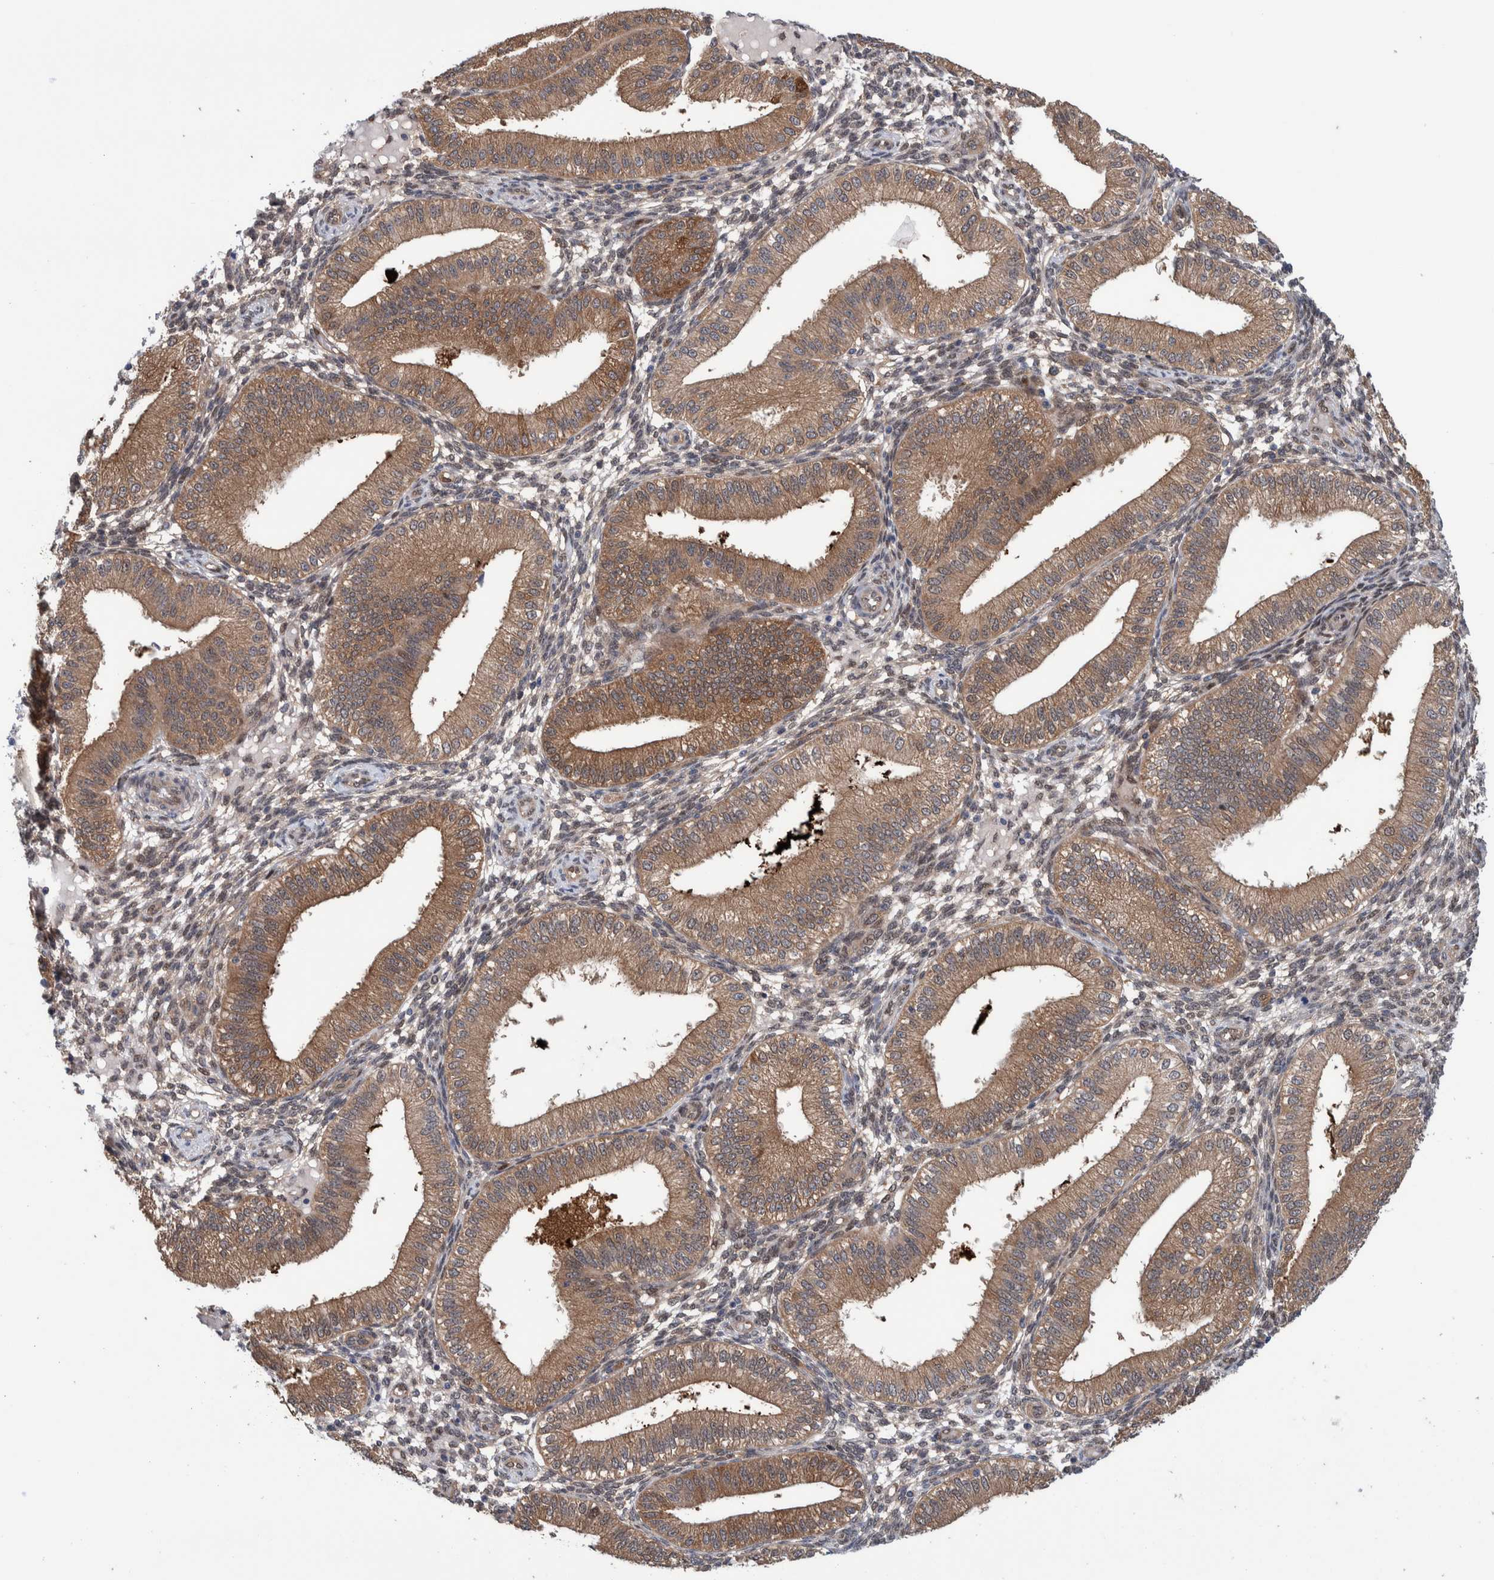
{"staining": {"intensity": "weak", "quantity": "<25%", "location": "cytoplasmic/membranous"}, "tissue": "endometrium", "cell_type": "Cells in endometrial stroma", "image_type": "normal", "snomed": [{"axis": "morphology", "description": "Normal tissue, NOS"}, {"axis": "topography", "description": "Endometrium"}], "caption": "This photomicrograph is of unremarkable endometrium stained with IHC to label a protein in brown with the nuclei are counter-stained blue. There is no expression in cells in endometrial stroma.", "gene": "PFAS", "patient": {"sex": "female", "age": 39}}